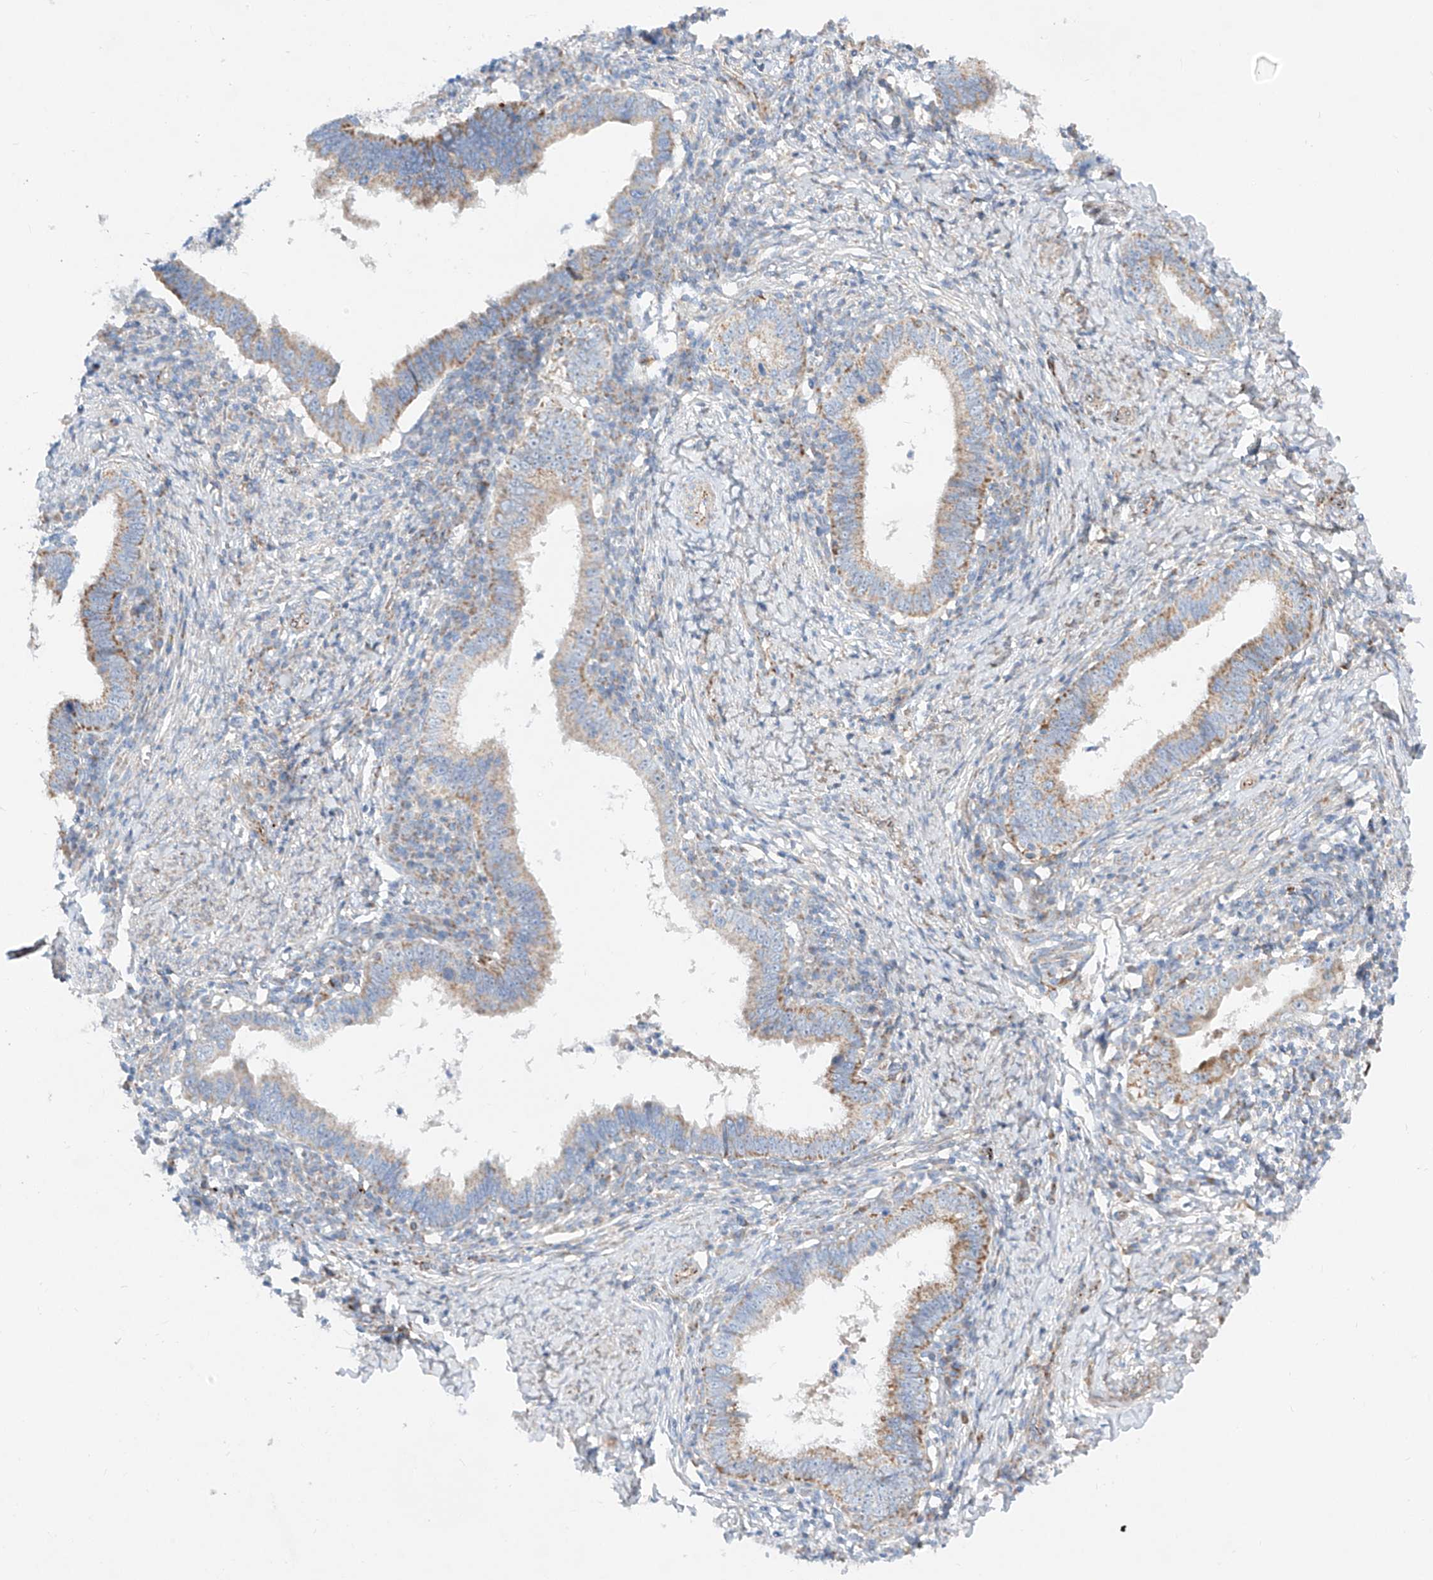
{"staining": {"intensity": "moderate", "quantity": "25%-75%", "location": "cytoplasmic/membranous"}, "tissue": "cervical cancer", "cell_type": "Tumor cells", "image_type": "cancer", "snomed": [{"axis": "morphology", "description": "Adenocarcinoma, NOS"}, {"axis": "topography", "description": "Cervix"}], "caption": "A medium amount of moderate cytoplasmic/membranous expression is appreciated in about 25%-75% of tumor cells in cervical adenocarcinoma tissue.", "gene": "CST9", "patient": {"sex": "female", "age": 36}}